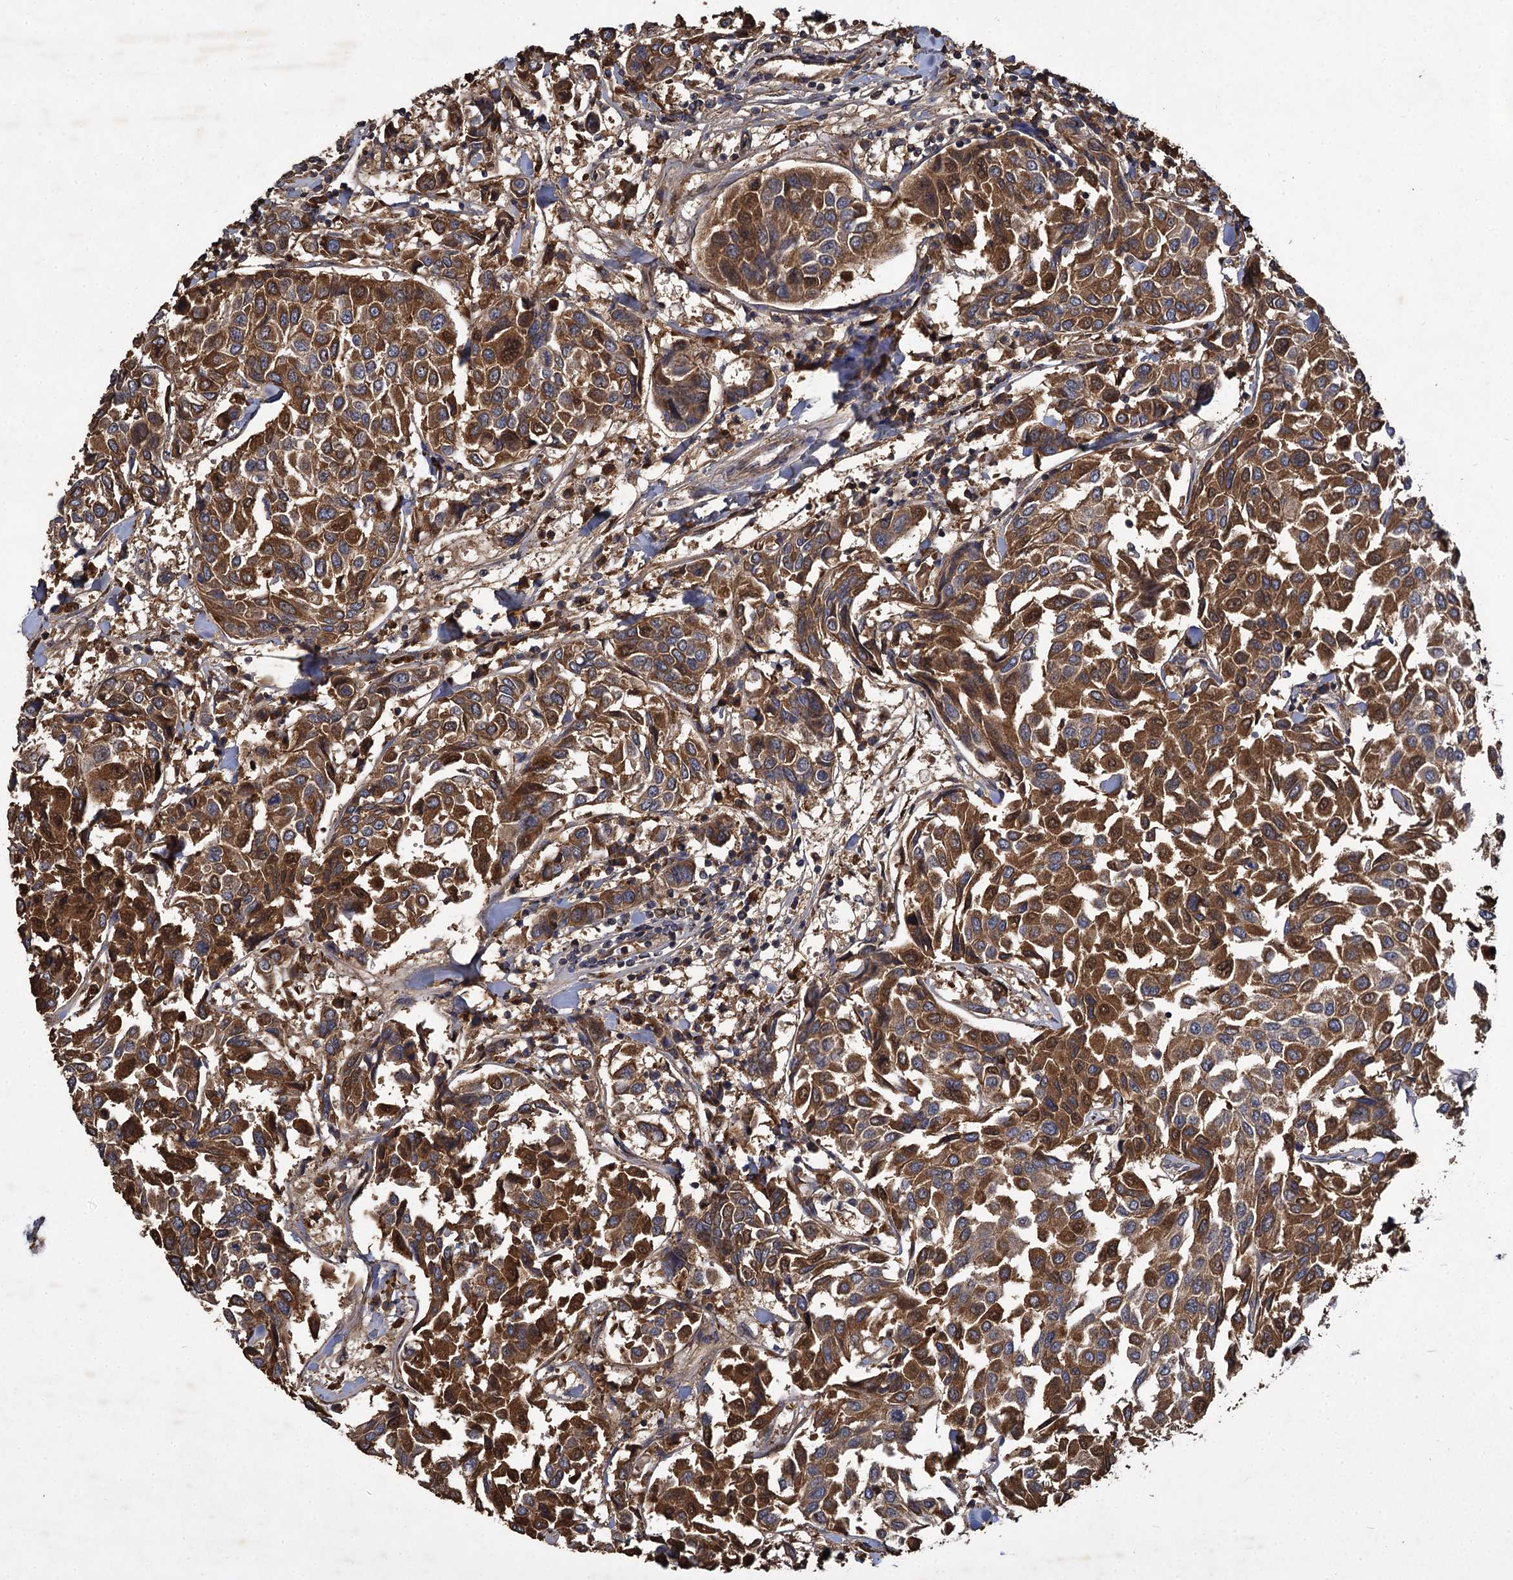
{"staining": {"intensity": "strong", "quantity": ">75%", "location": "cytoplasmic/membranous"}, "tissue": "breast cancer", "cell_type": "Tumor cells", "image_type": "cancer", "snomed": [{"axis": "morphology", "description": "Duct carcinoma"}, {"axis": "topography", "description": "Breast"}], "caption": "DAB immunohistochemical staining of breast cancer (intraductal carcinoma) displays strong cytoplasmic/membranous protein staining in about >75% of tumor cells.", "gene": "GCLC", "patient": {"sex": "female", "age": 55}}